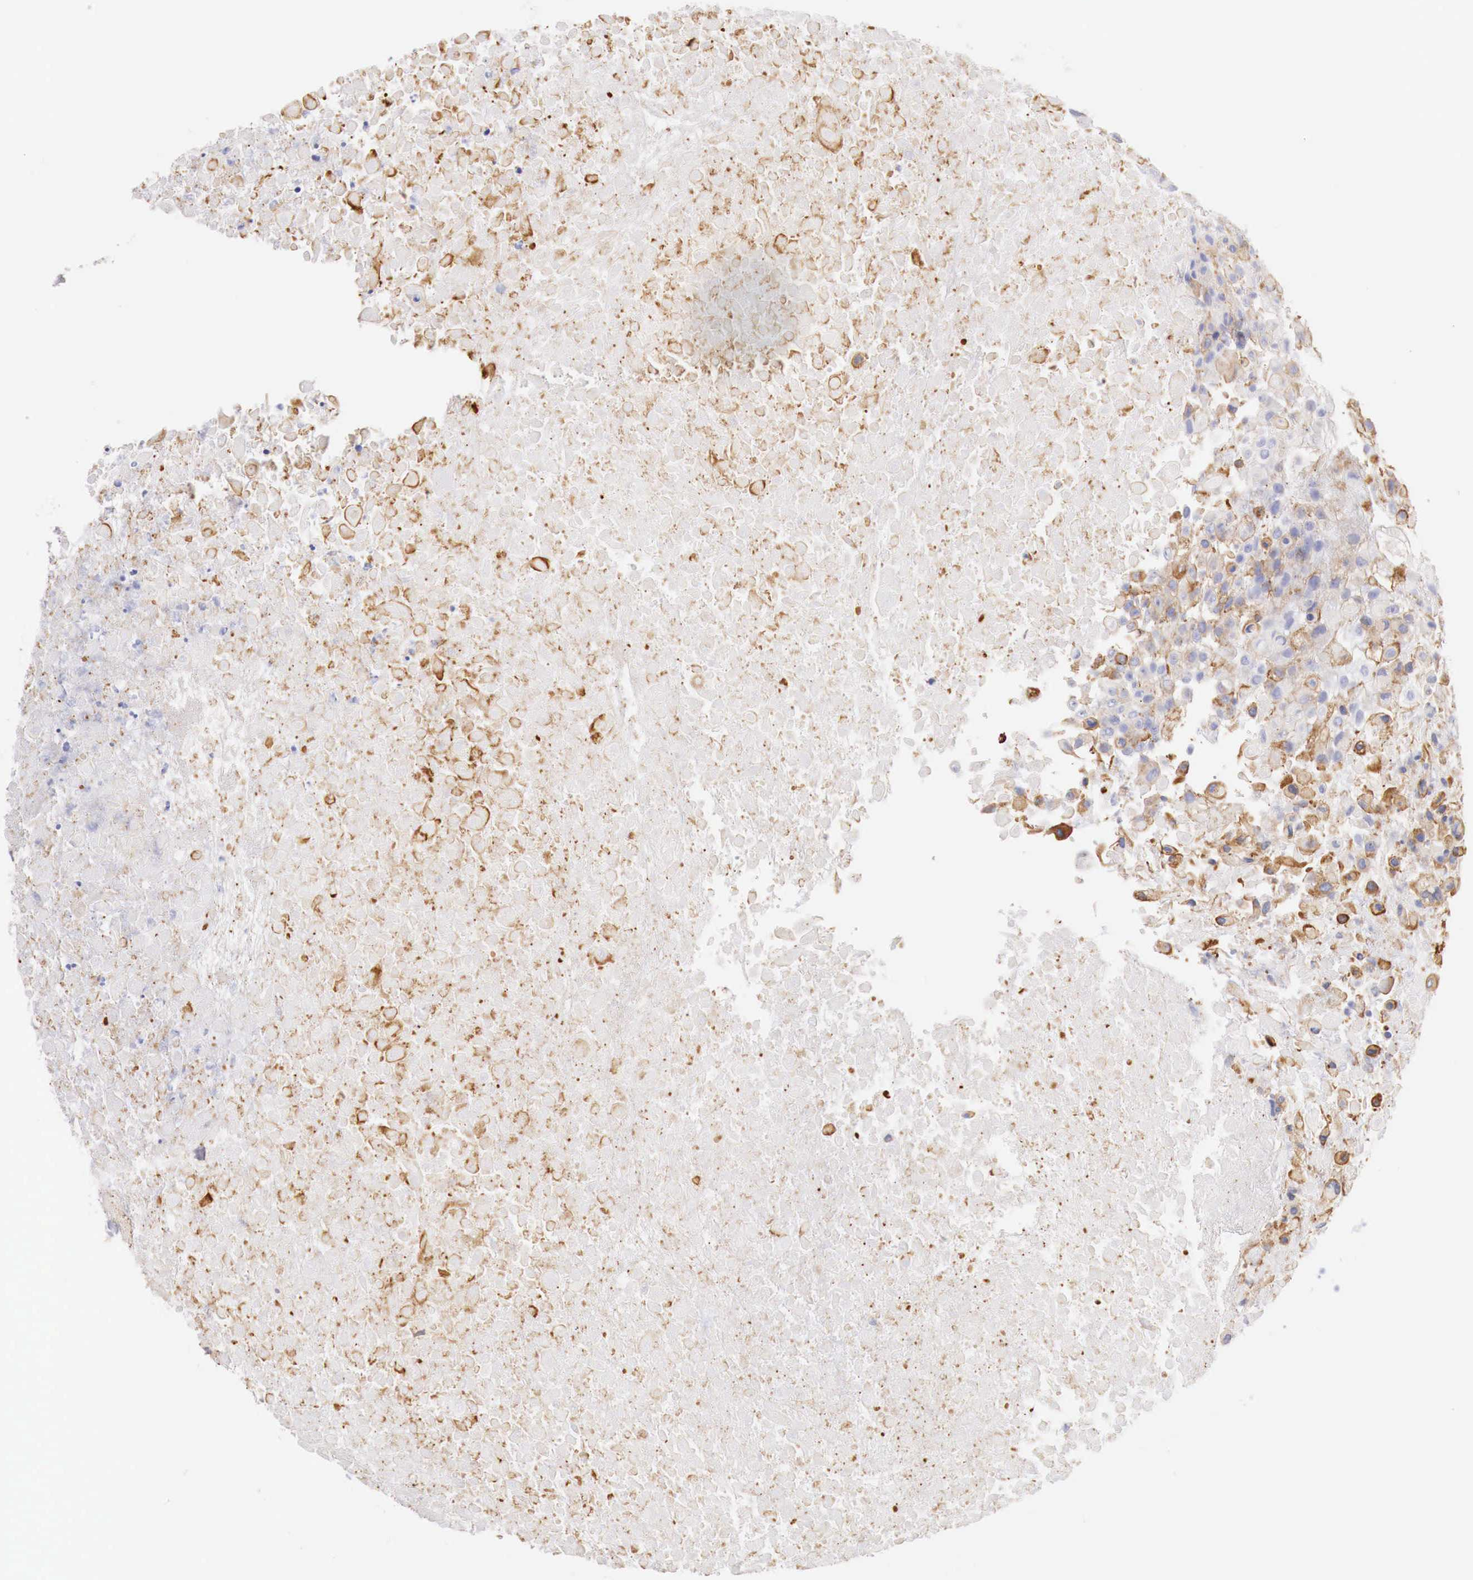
{"staining": {"intensity": "moderate", "quantity": "25%-75%", "location": "cytoplasmic/membranous"}, "tissue": "urothelial cancer", "cell_type": "Tumor cells", "image_type": "cancer", "snomed": [{"axis": "morphology", "description": "Urothelial carcinoma, High grade"}, {"axis": "topography", "description": "Urinary bladder"}], "caption": "Immunohistochemistry (IHC) image of neoplastic tissue: urothelial cancer stained using immunohistochemistry demonstrates medium levels of moderate protein expression localized specifically in the cytoplasmic/membranous of tumor cells, appearing as a cytoplasmic/membranous brown color.", "gene": "TPM1", "patient": {"sex": "male", "age": 56}}